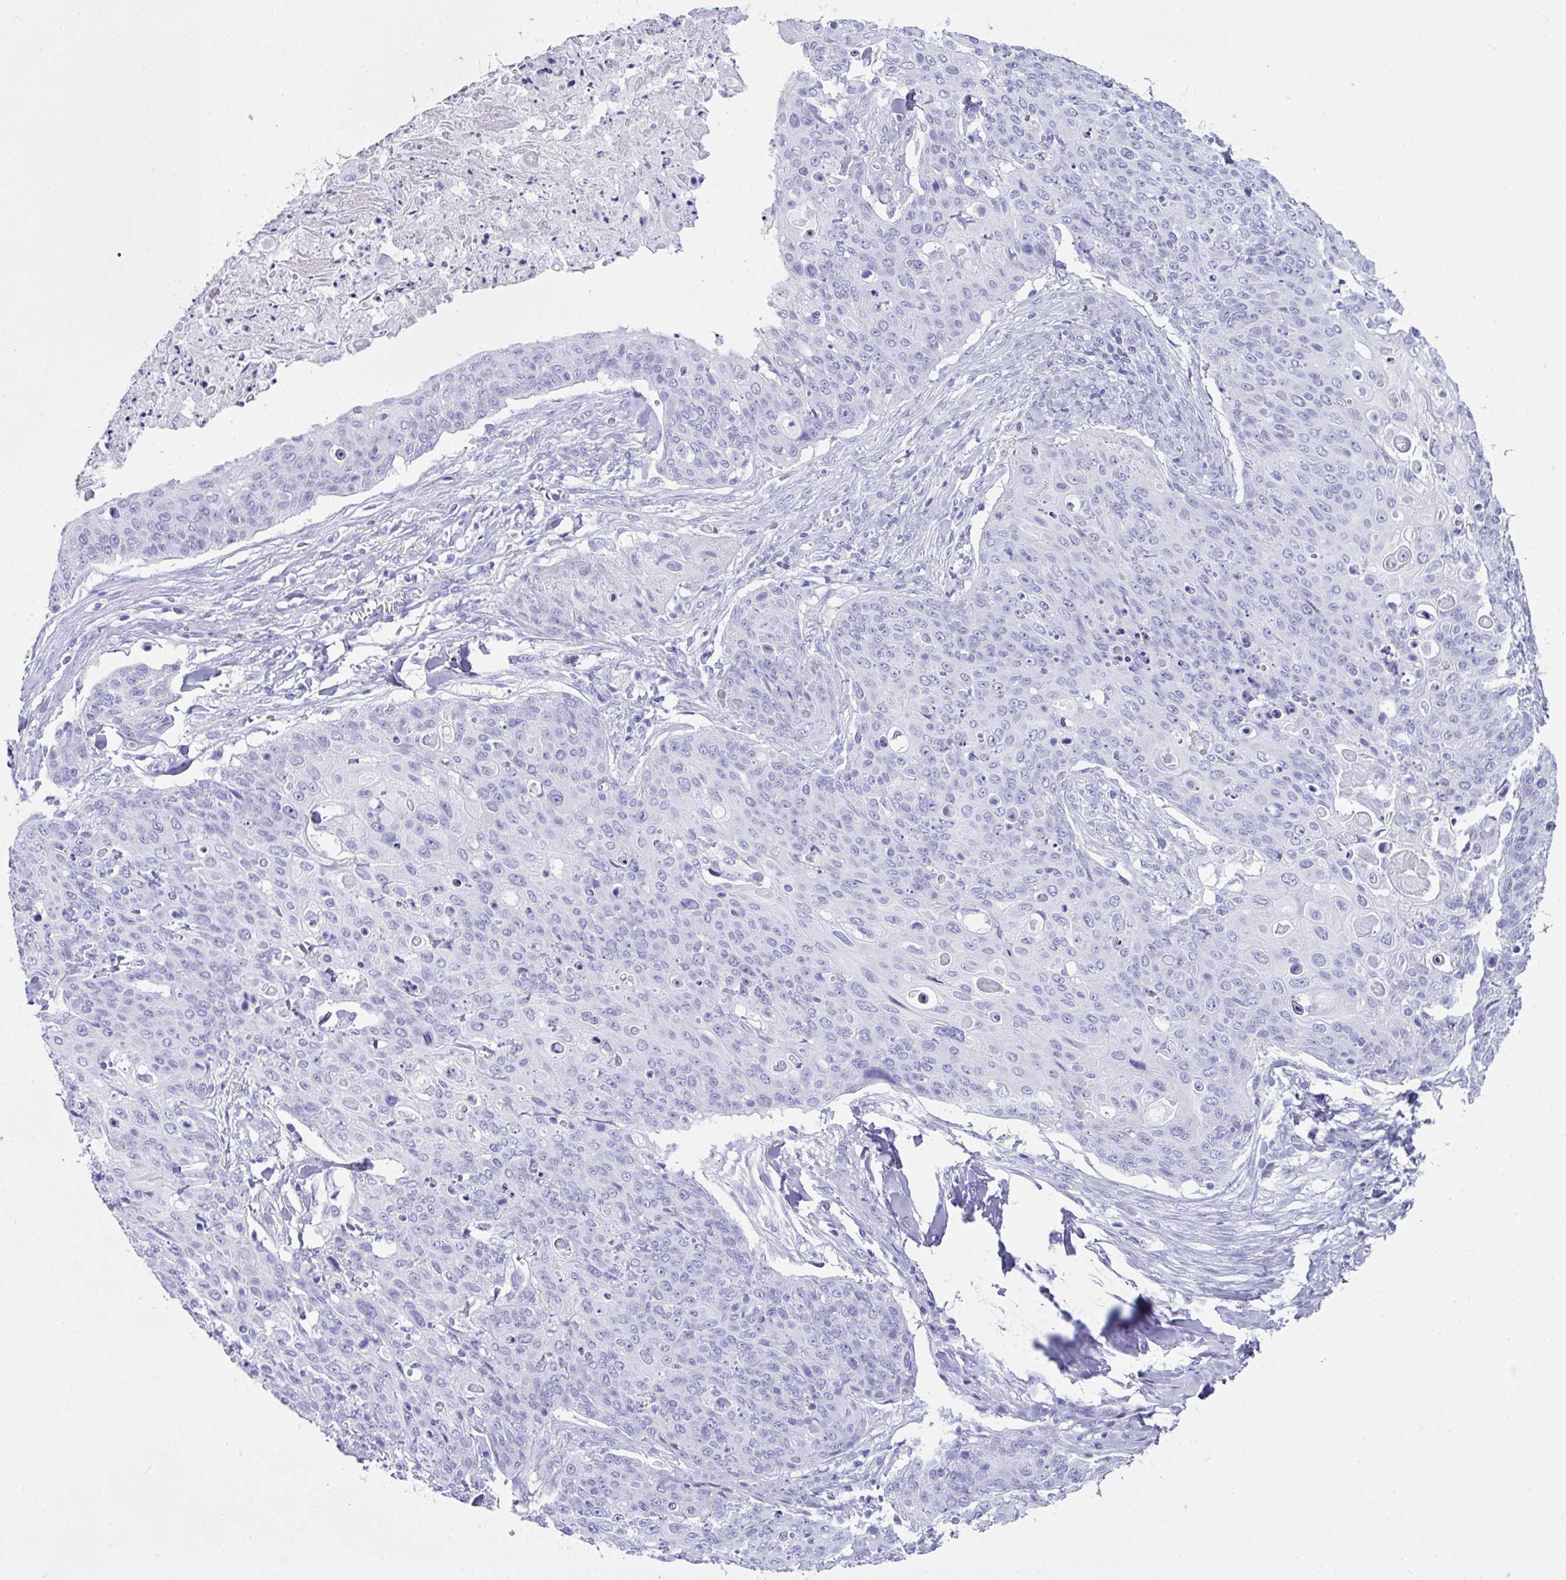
{"staining": {"intensity": "negative", "quantity": "none", "location": "none"}, "tissue": "skin cancer", "cell_type": "Tumor cells", "image_type": "cancer", "snomed": [{"axis": "morphology", "description": "Squamous cell carcinoma, NOS"}, {"axis": "topography", "description": "Skin"}, {"axis": "topography", "description": "Vulva"}], "caption": "The image demonstrates no staining of tumor cells in squamous cell carcinoma (skin). (Stains: DAB (3,3'-diaminobenzidine) IHC with hematoxylin counter stain, Microscopy: brightfield microscopy at high magnification).", "gene": "LGALS4", "patient": {"sex": "female", "age": 85}}